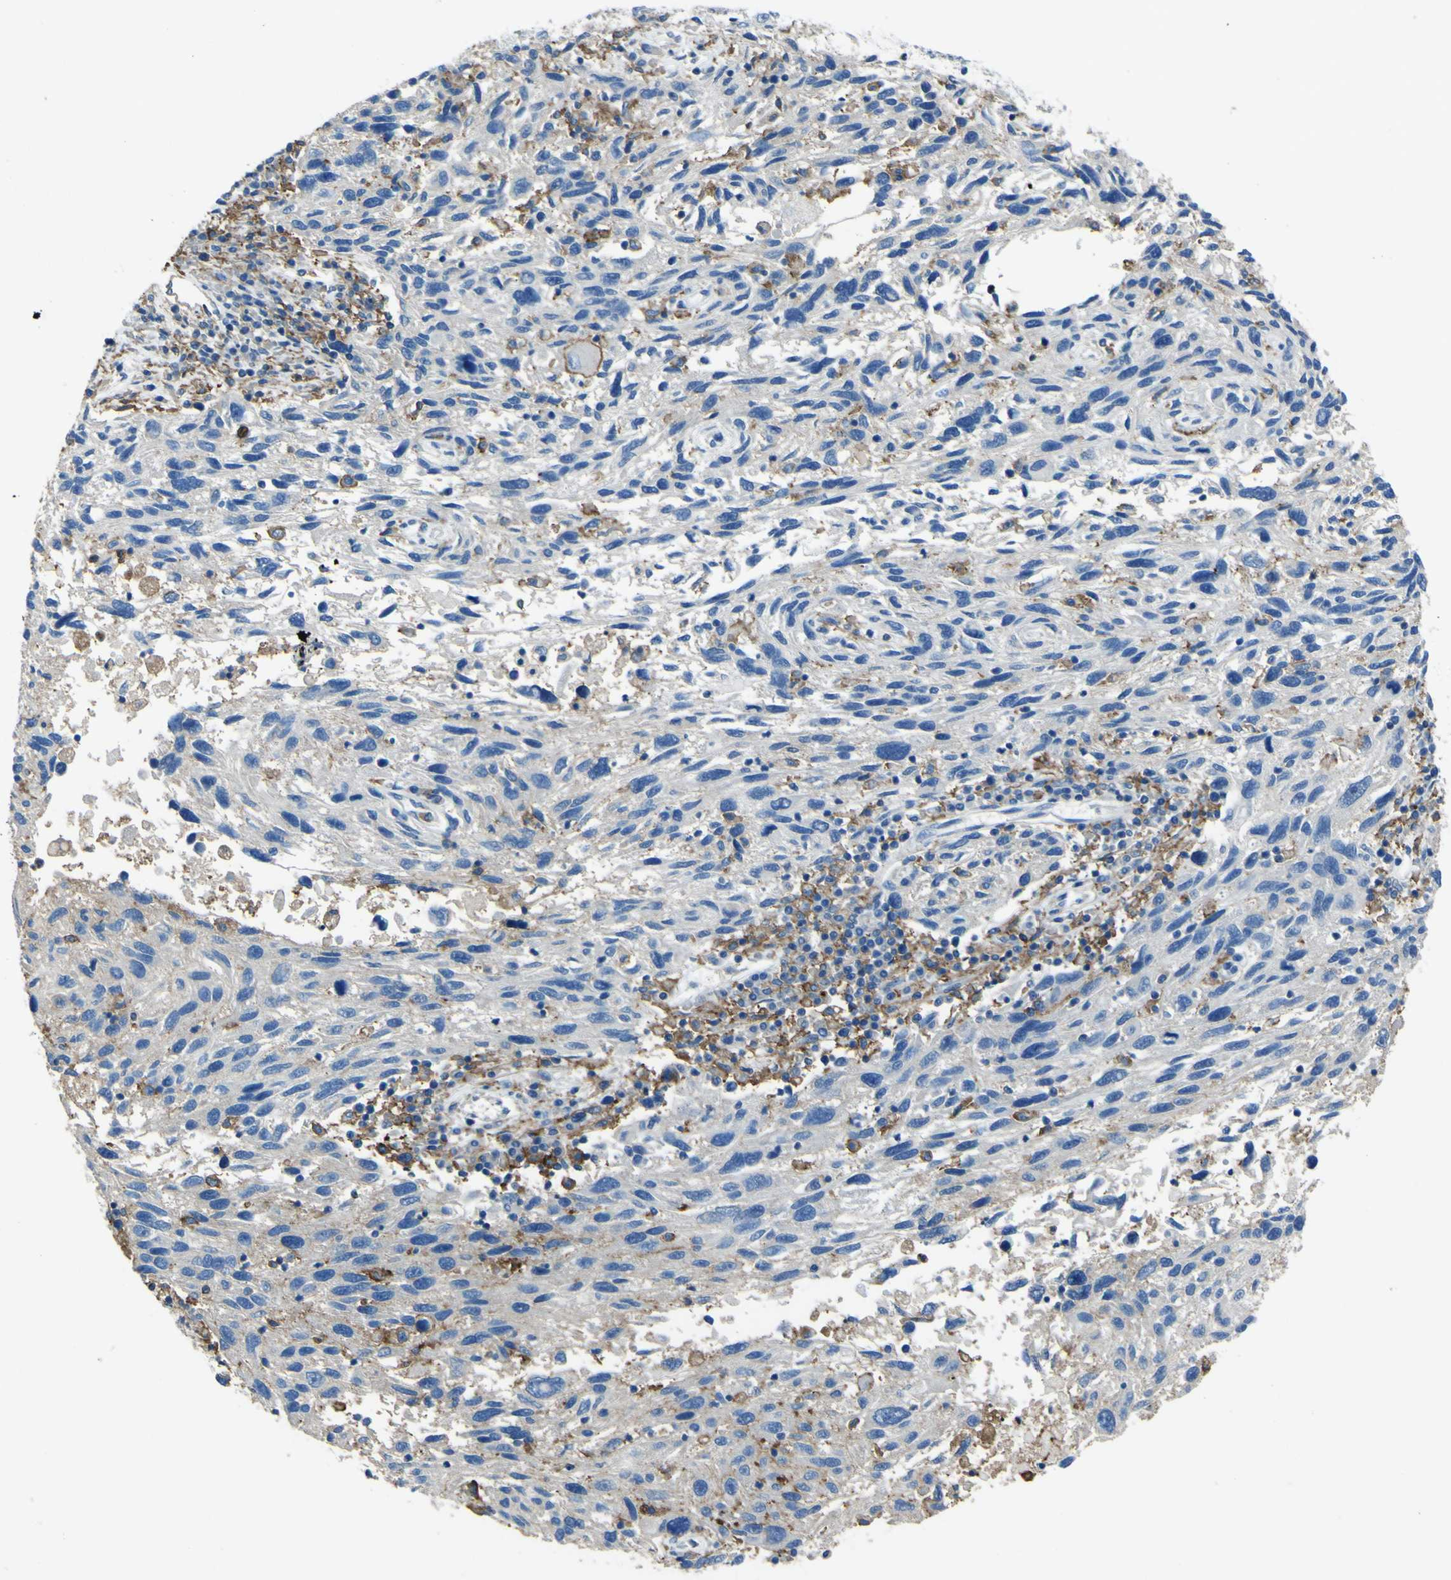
{"staining": {"intensity": "negative", "quantity": "none", "location": "none"}, "tissue": "melanoma", "cell_type": "Tumor cells", "image_type": "cancer", "snomed": [{"axis": "morphology", "description": "Malignant melanoma, NOS"}, {"axis": "topography", "description": "Skin"}], "caption": "Human malignant melanoma stained for a protein using immunohistochemistry exhibits no expression in tumor cells.", "gene": "LAIR1", "patient": {"sex": "male", "age": 53}}